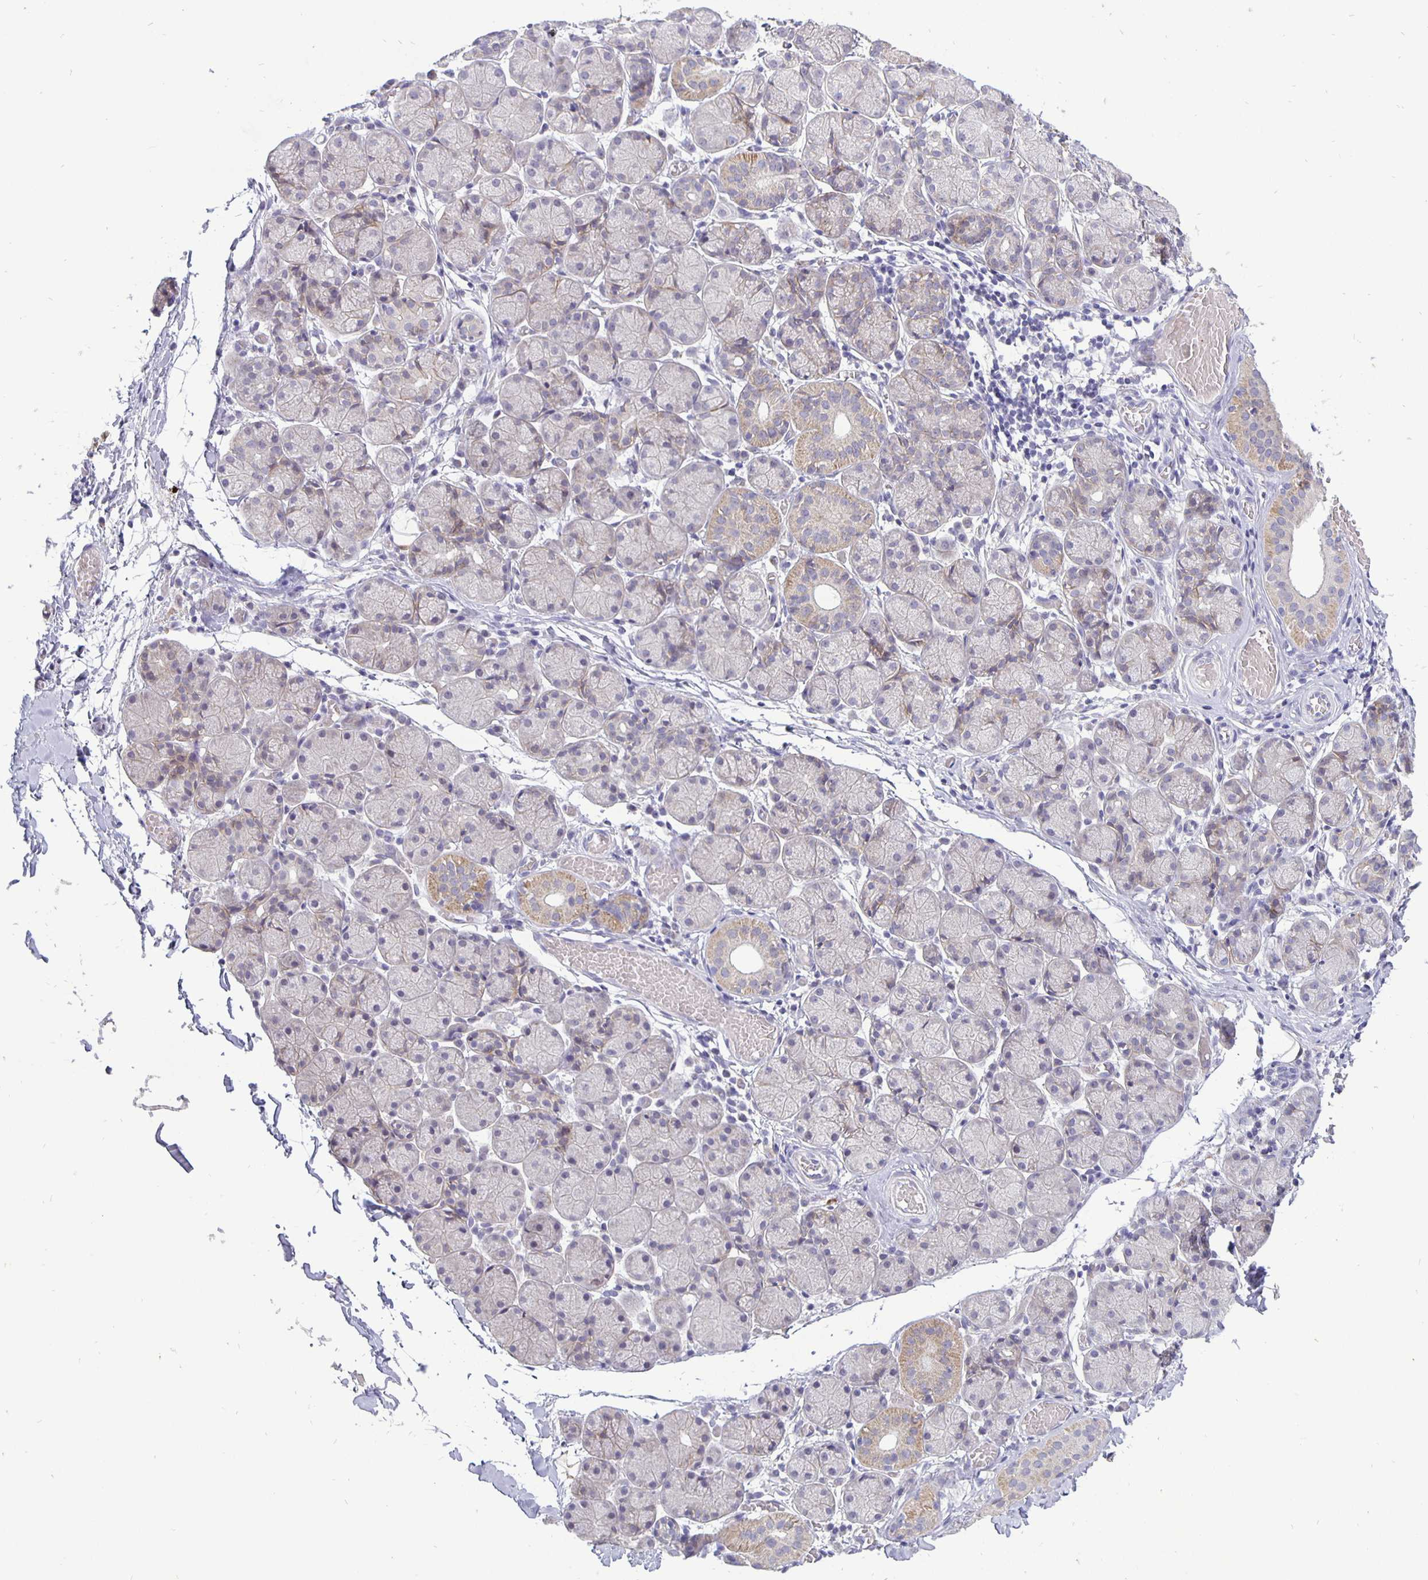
{"staining": {"intensity": "weak", "quantity": "<25%", "location": "cytoplasmic/membranous"}, "tissue": "salivary gland", "cell_type": "Glandular cells", "image_type": "normal", "snomed": [{"axis": "morphology", "description": "Normal tissue, NOS"}, {"axis": "topography", "description": "Salivary gland"}], "caption": "Immunohistochemistry photomicrograph of unremarkable salivary gland: salivary gland stained with DAB (3,3'-diaminobenzidine) reveals no significant protein expression in glandular cells. (DAB (3,3'-diaminobenzidine) immunohistochemistry with hematoxylin counter stain).", "gene": "ERBB2", "patient": {"sex": "female", "age": 24}}